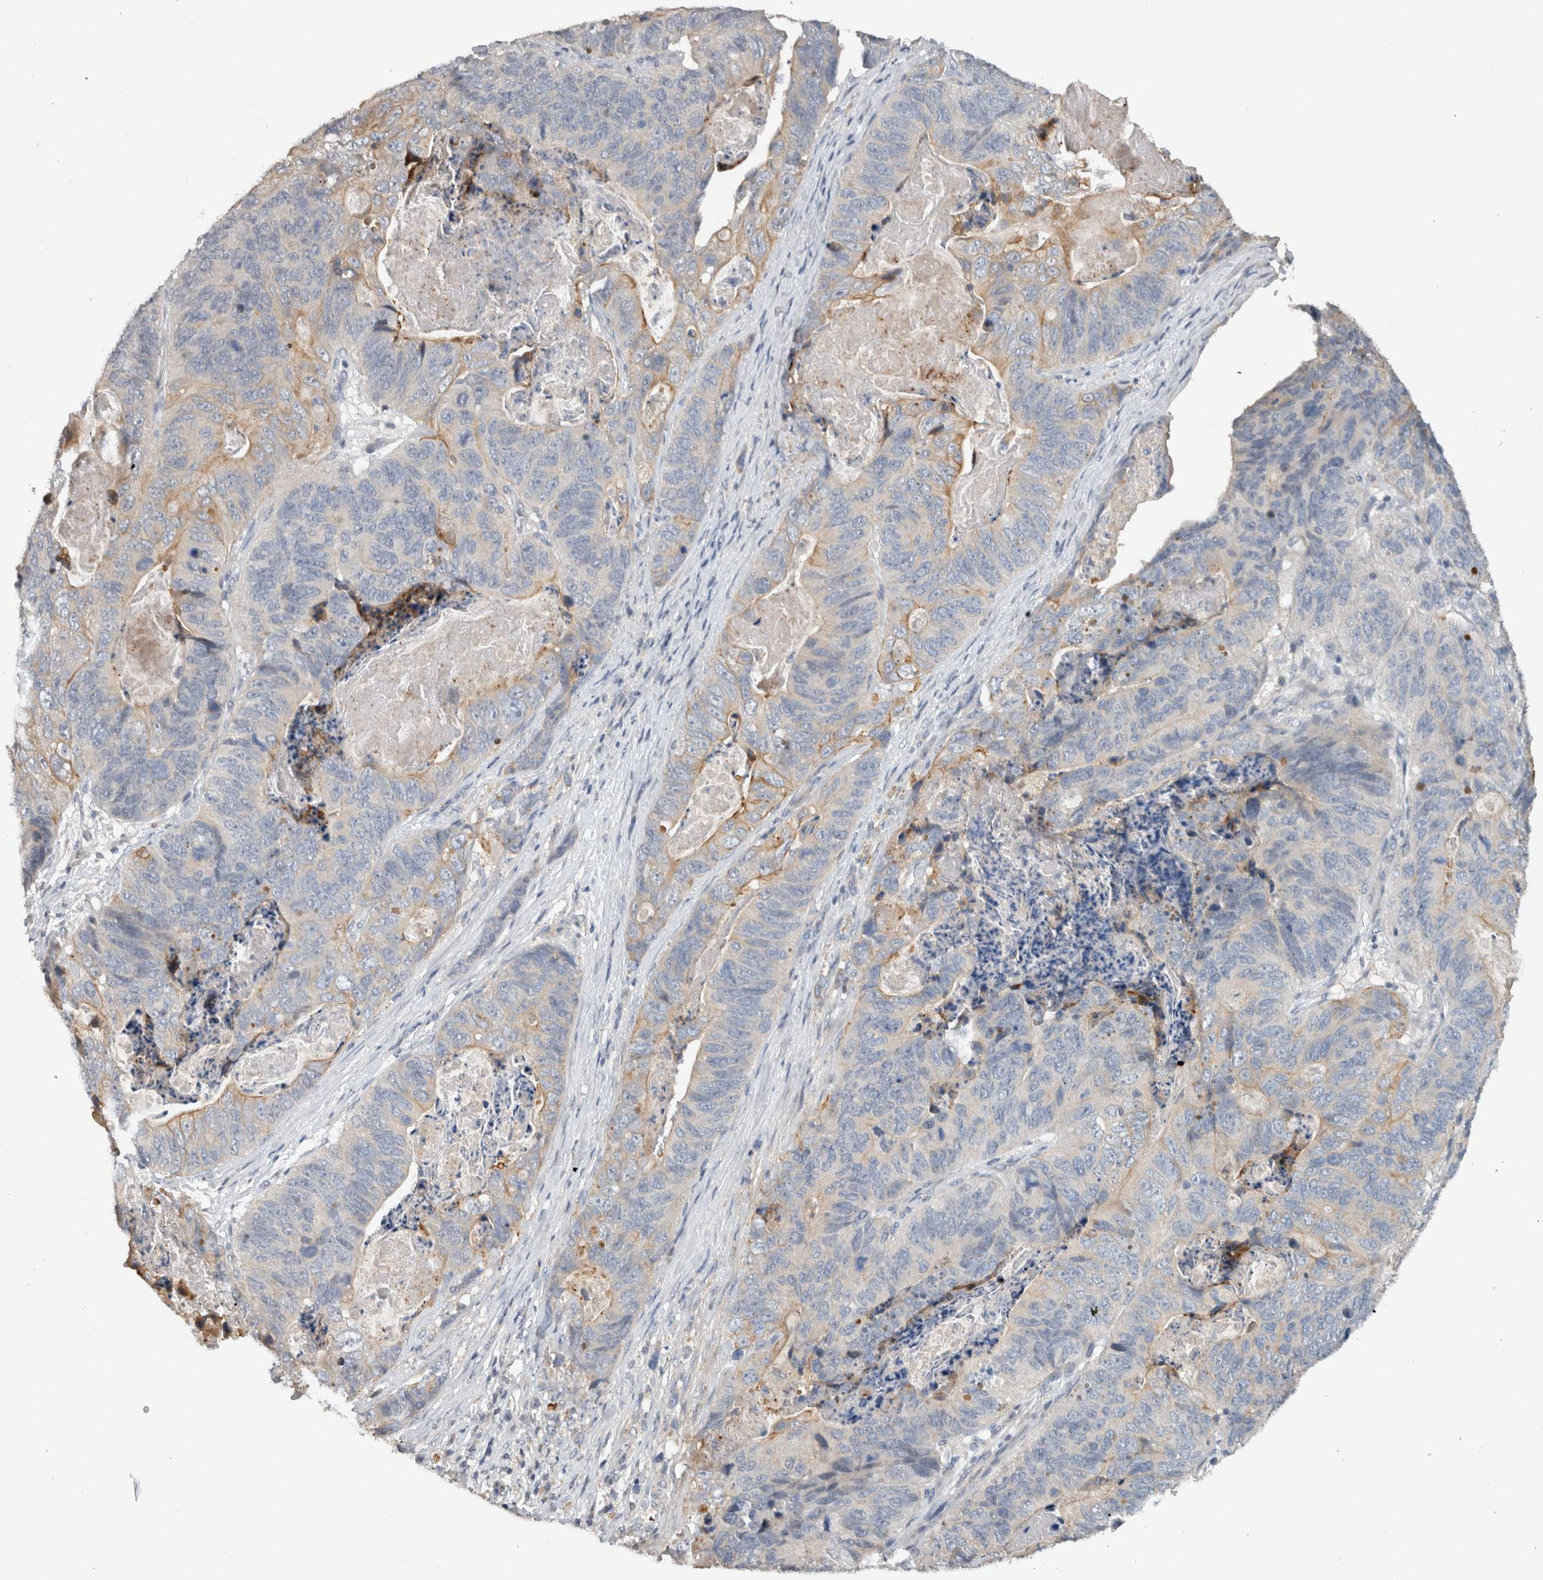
{"staining": {"intensity": "moderate", "quantity": "<25%", "location": "cytoplasmic/membranous"}, "tissue": "stomach cancer", "cell_type": "Tumor cells", "image_type": "cancer", "snomed": [{"axis": "morphology", "description": "Normal tissue, NOS"}, {"axis": "morphology", "description": "Adenocarcinoma, NOS"}, {"axis": "topography", "description": "Stomach"}], "caption": "High-magnification brightfield microscopy of stomach adenocarcinoma stained with DAB (3,3'-diaminobenzidine) (brown) and counterstained with hematoxylin (blue). tumor cells exhibit moderate cytoplasmic/membranous positivity is present in about<25% of cells.", "gene": "HEXD", "patient": {"sex": "female", "age": 89}}